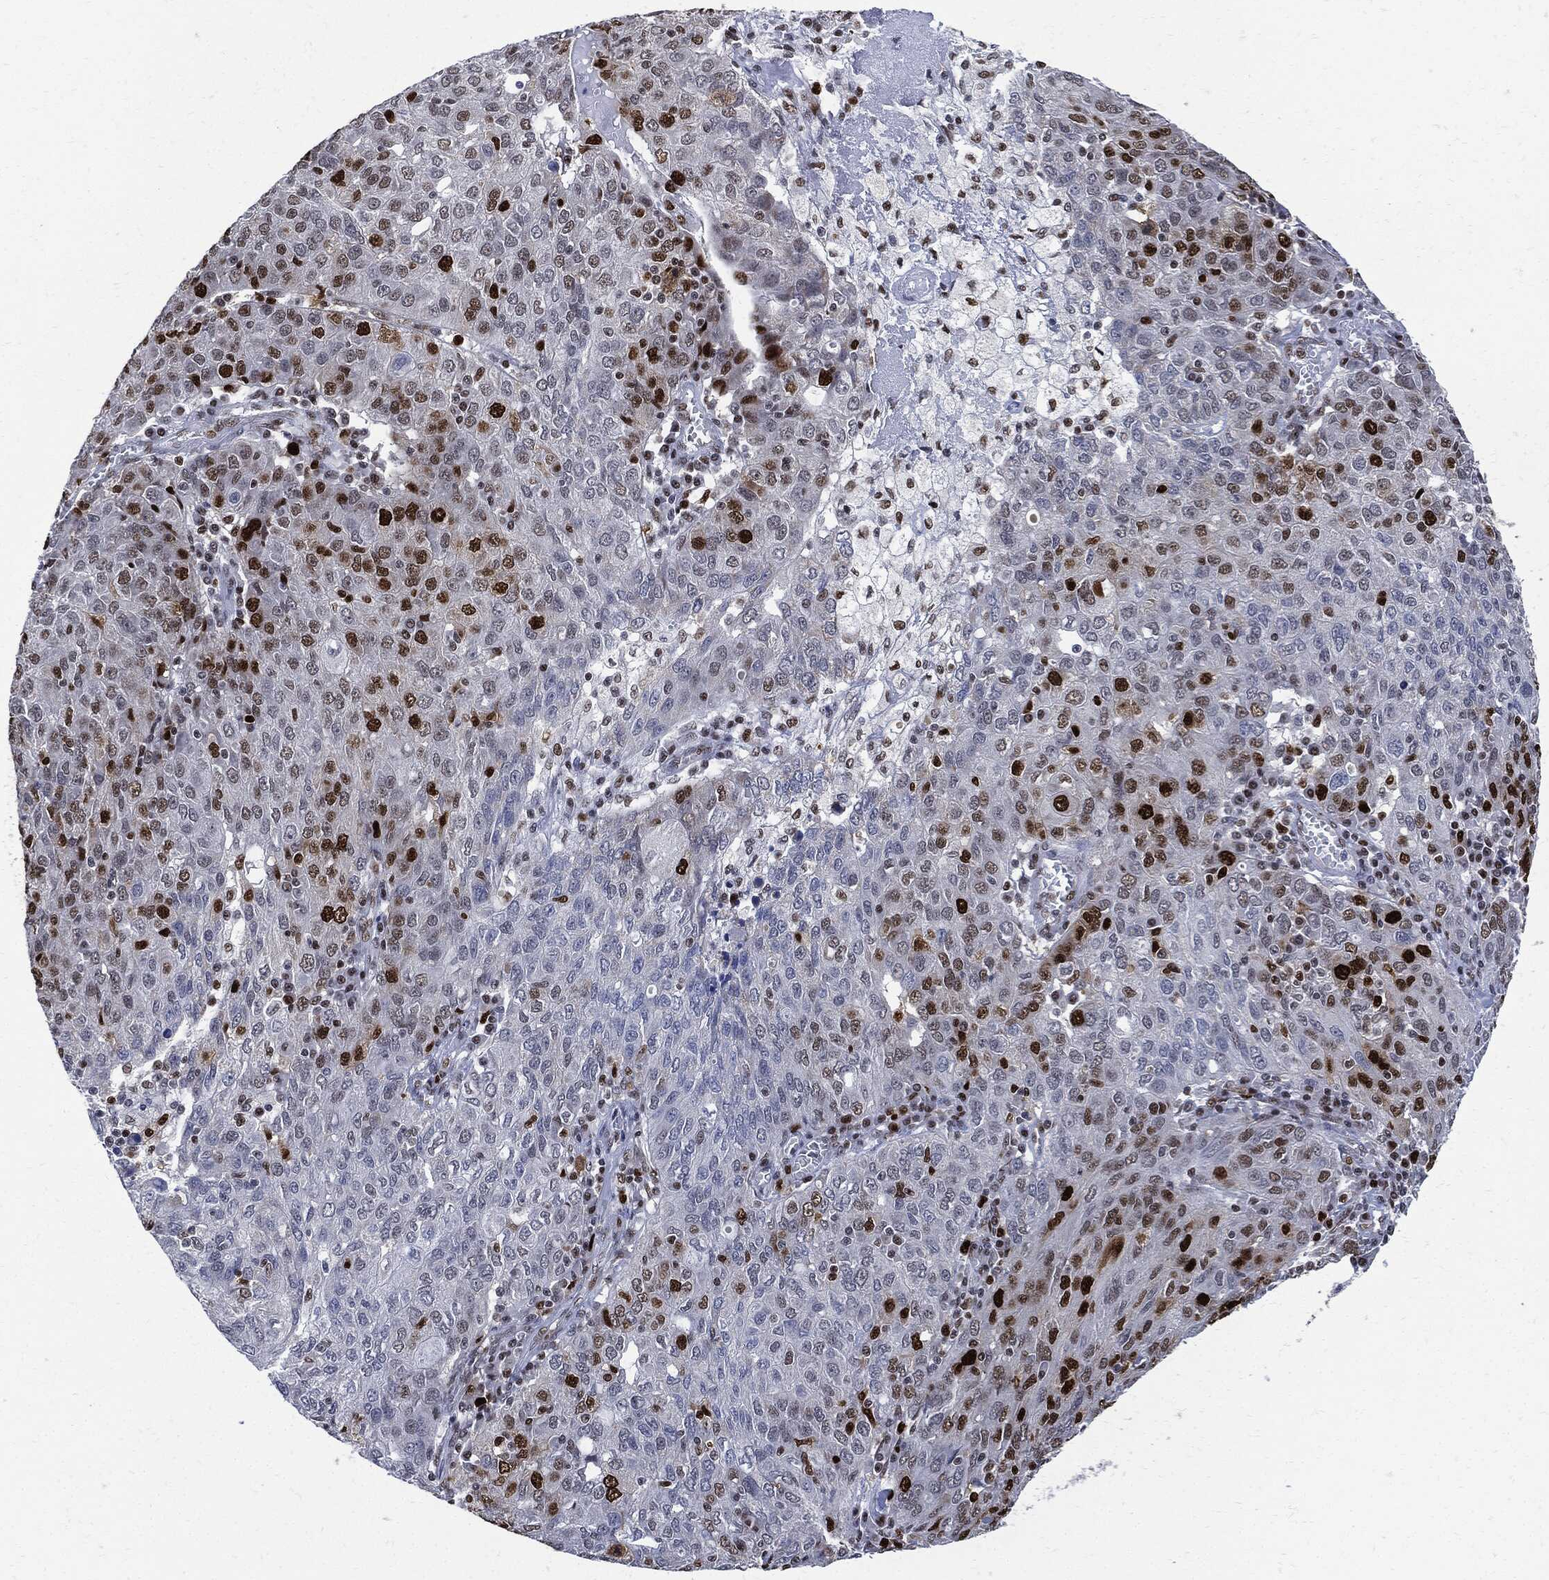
{"staining": {"intensity": "strong", "quantity": "<25%", "location": "nuclear"}, "tissue": "ovarian cancer", "cell_type": "Tumor cells", "image_type": "cancer", "snomed": [{"axis": "morphology", "description": "Carcinoma, endometroid"}, {"axis": "topography", "description": "Ovary"}], "caption": "Protein positivity by IHC demonstrates strong nuclear expression in about <25% of tumor cells in ovarian cancer (endometroid carcinoma).", "gene": "PCNA", "patient": {"sex": "female", "age": 50}}